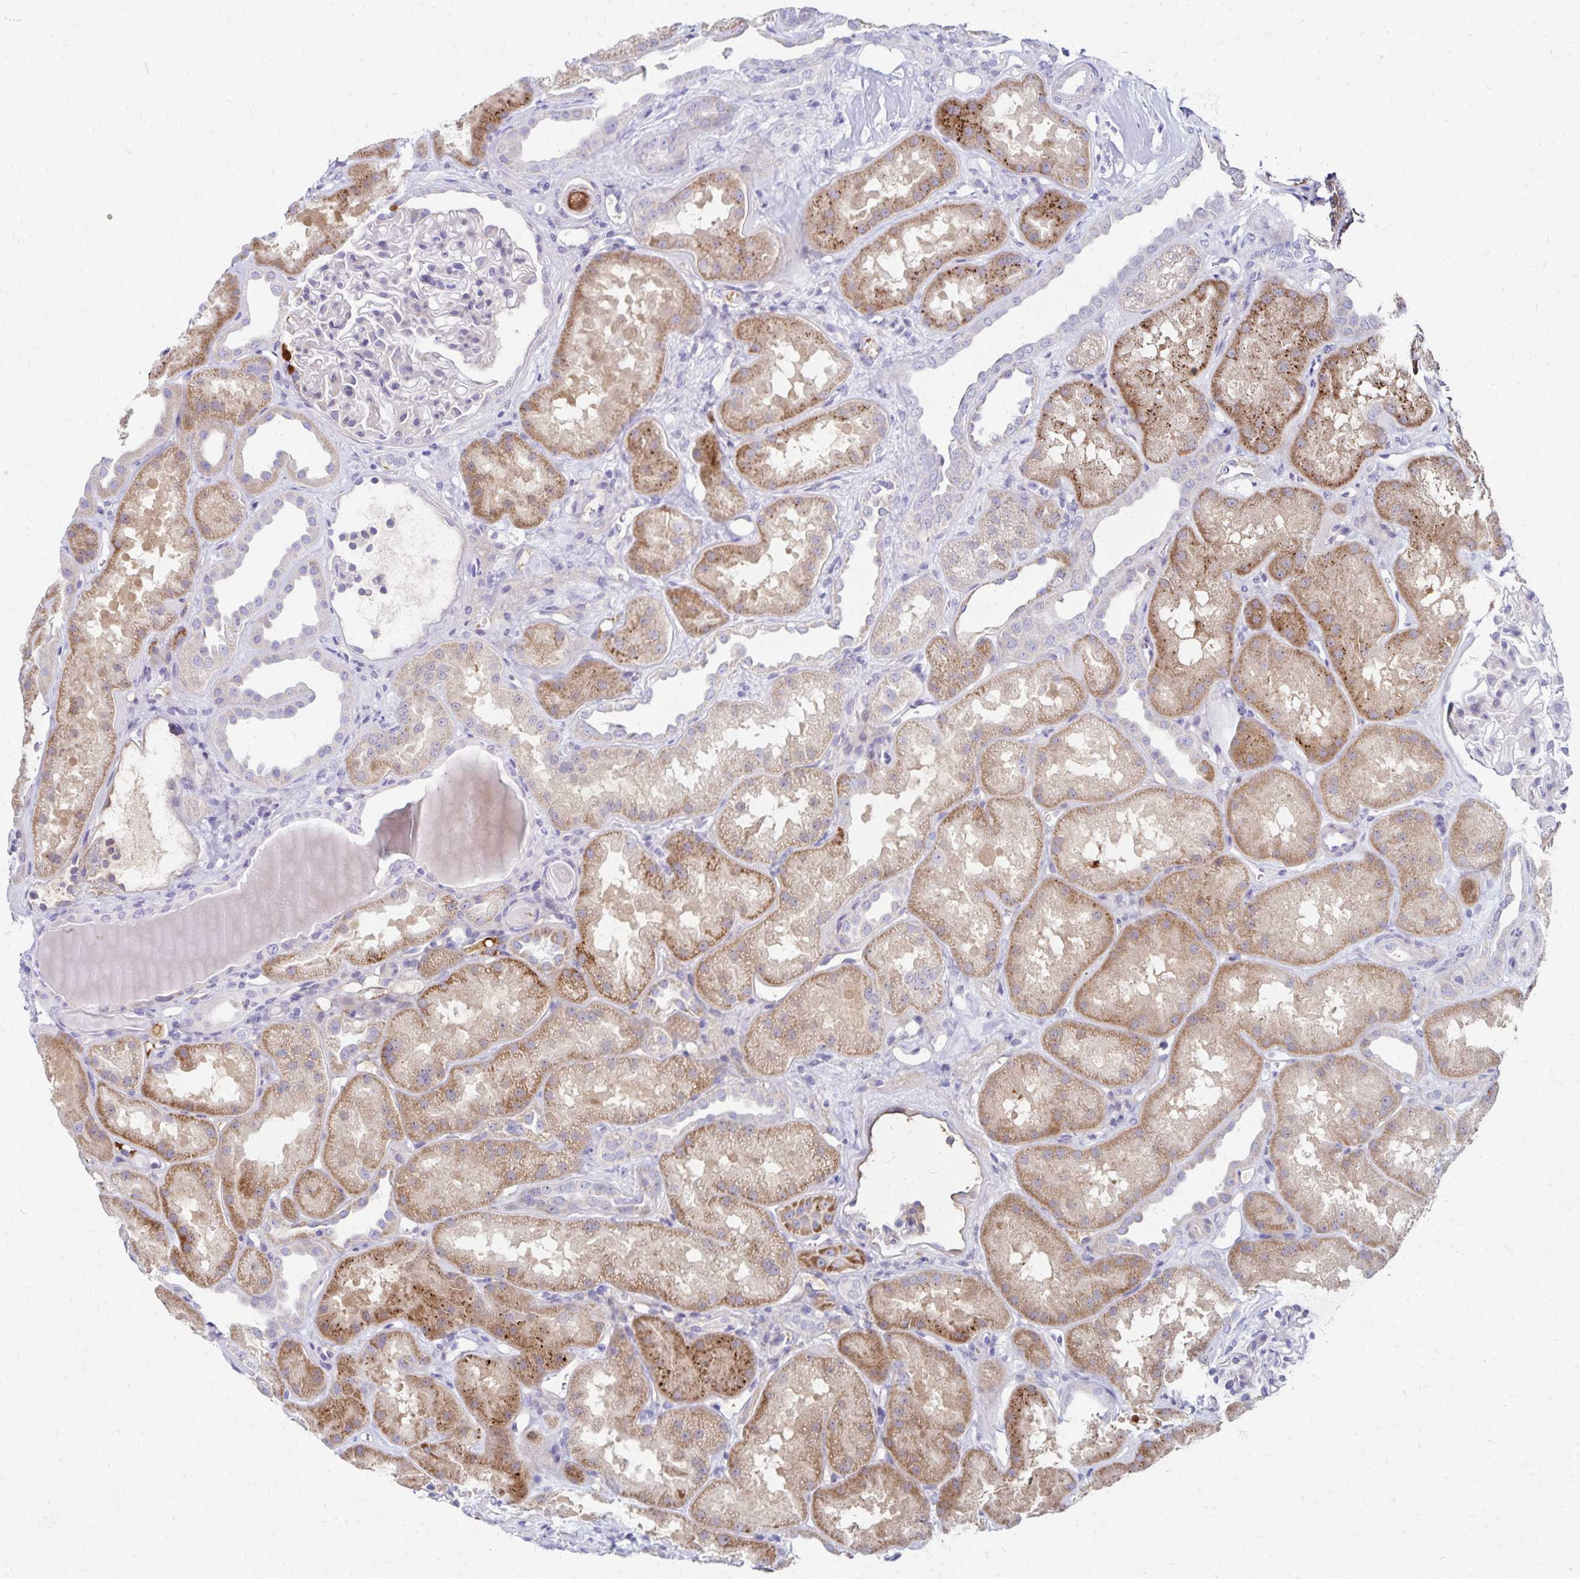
{"staining": {"intensity": "moderate", "quantity": "<25%", "location": "cytoplasmic/membranous"}, "tissue": "kidney", "cell_type": "Cells in glomeruli", "image_type": "normal", "snomed": [{"axis": "morphology", "description": "Normal tissue, NOS"}, {"axis": "topography", "description": "Kidney"}], "caption": "Brown immunohistochemical staining in normal human kidney shows moderate cytoplasmic/membranous positivity in about <25% of cells in glomeruli.", "gene": "NECAP1", "patient": {"sex": "male", "age": 61}}